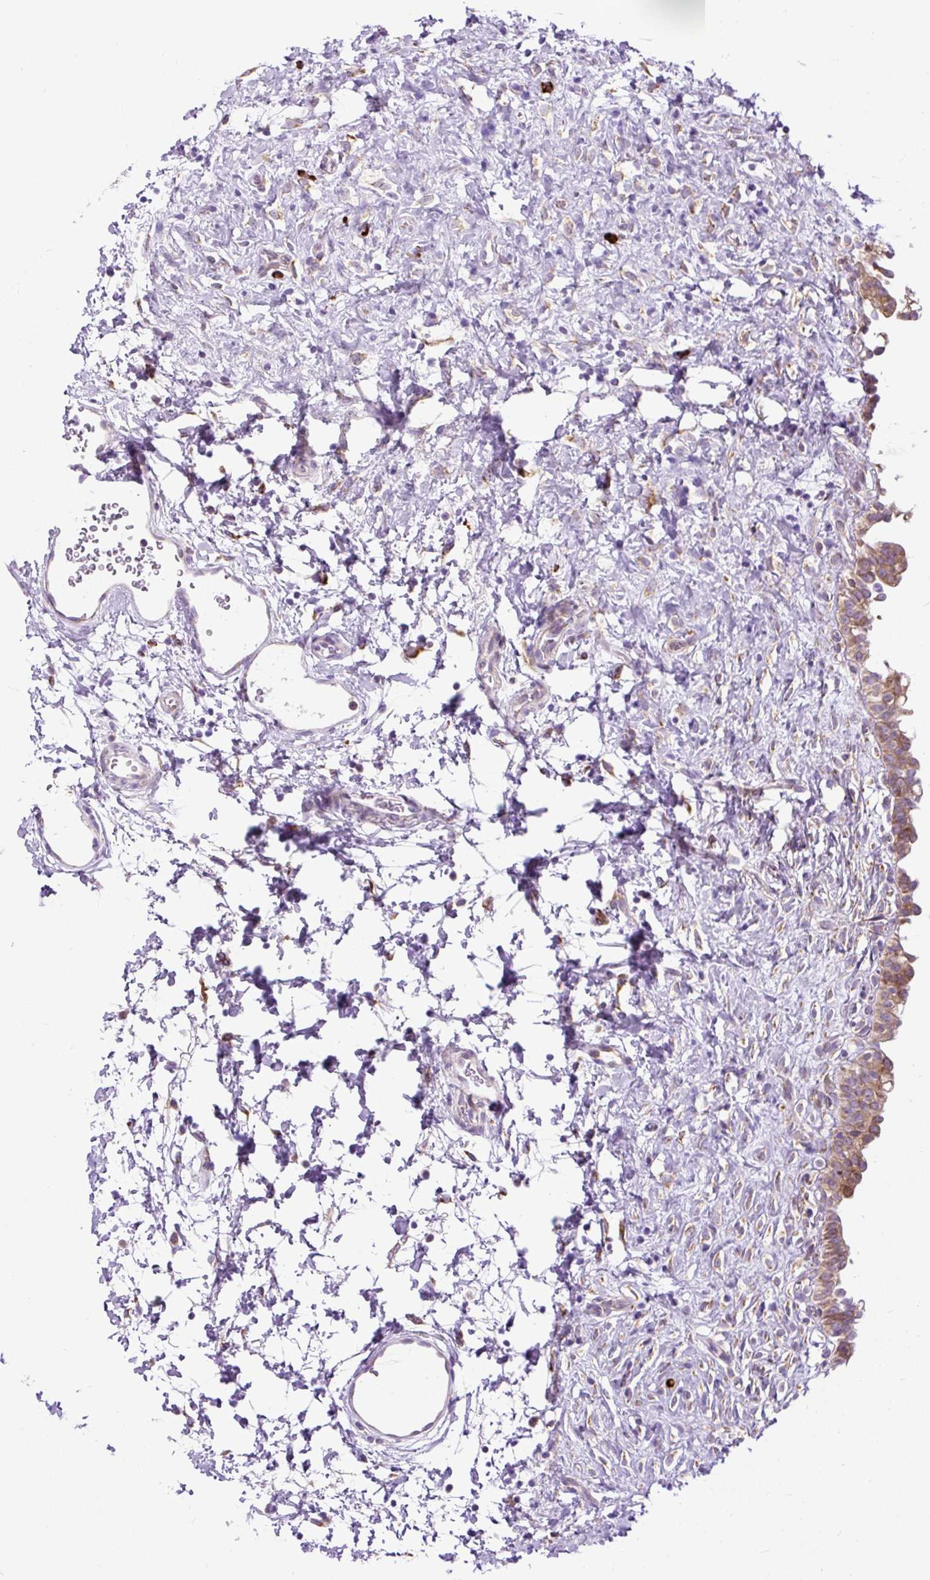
{"staining": {"intensity": "strong", "quantity": ">75%", "location": "cytoplasmic/membranous"}, "tissue": "urinary bladder", "cell_type": "Urothelial cells", "image_type": "normal", "snomed": [{"axis": "morphology", "description": "Normal tissue, NOS"}, {"axis": "topography", "description": "Urinary bladder"}], "caption": "Strong cytoplasmic/membranous positivity is seen in approximately >75% of urothelial cells in unremarkable urinary bladder. (Stains: DAB (3,3'-diaminobenzidine) in brown, nuclei in blue, Microscopy: brightfield microscopy at high magnification).", "gene": "DDOST", "patient": {"sex": "male", "age": 51}}